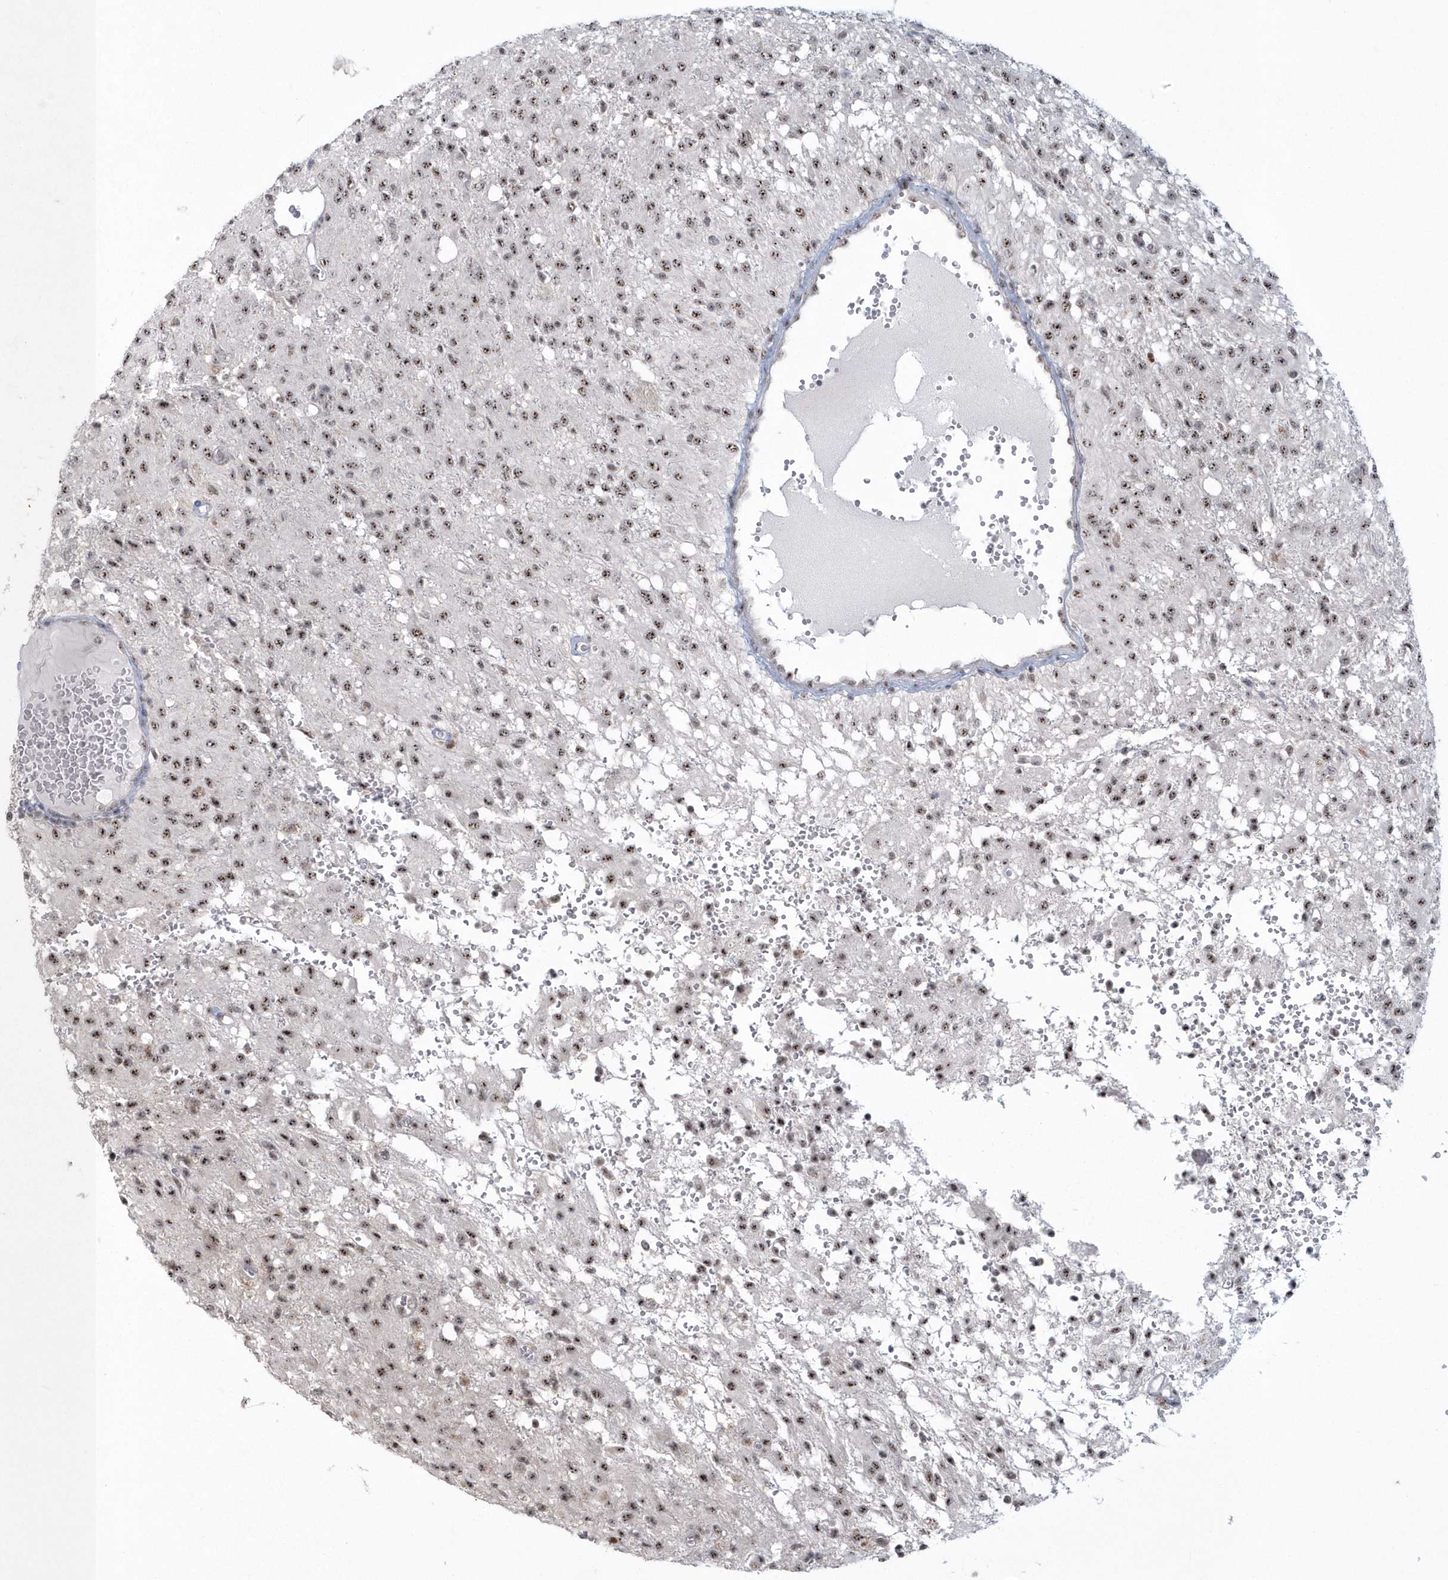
{"staining": {"intensity": "moderate", "quantity": ">75%", "location": "nuclear"}, "tissue": "glioma", "cell_type": "Tumor cells", "image_type": "cancer", "snomed": [{"axis": "morphology", "description": "Glioma, malignant, High grade"}, {"axis": "topography", "description": "Brain"}], "caption": "A medium amount of moderate nuclear expression is identified in approximately >75% of tumor cells in glioma tissue.", "gene": "KDM6B", "patient": {"sex": "female", "age": 59}}